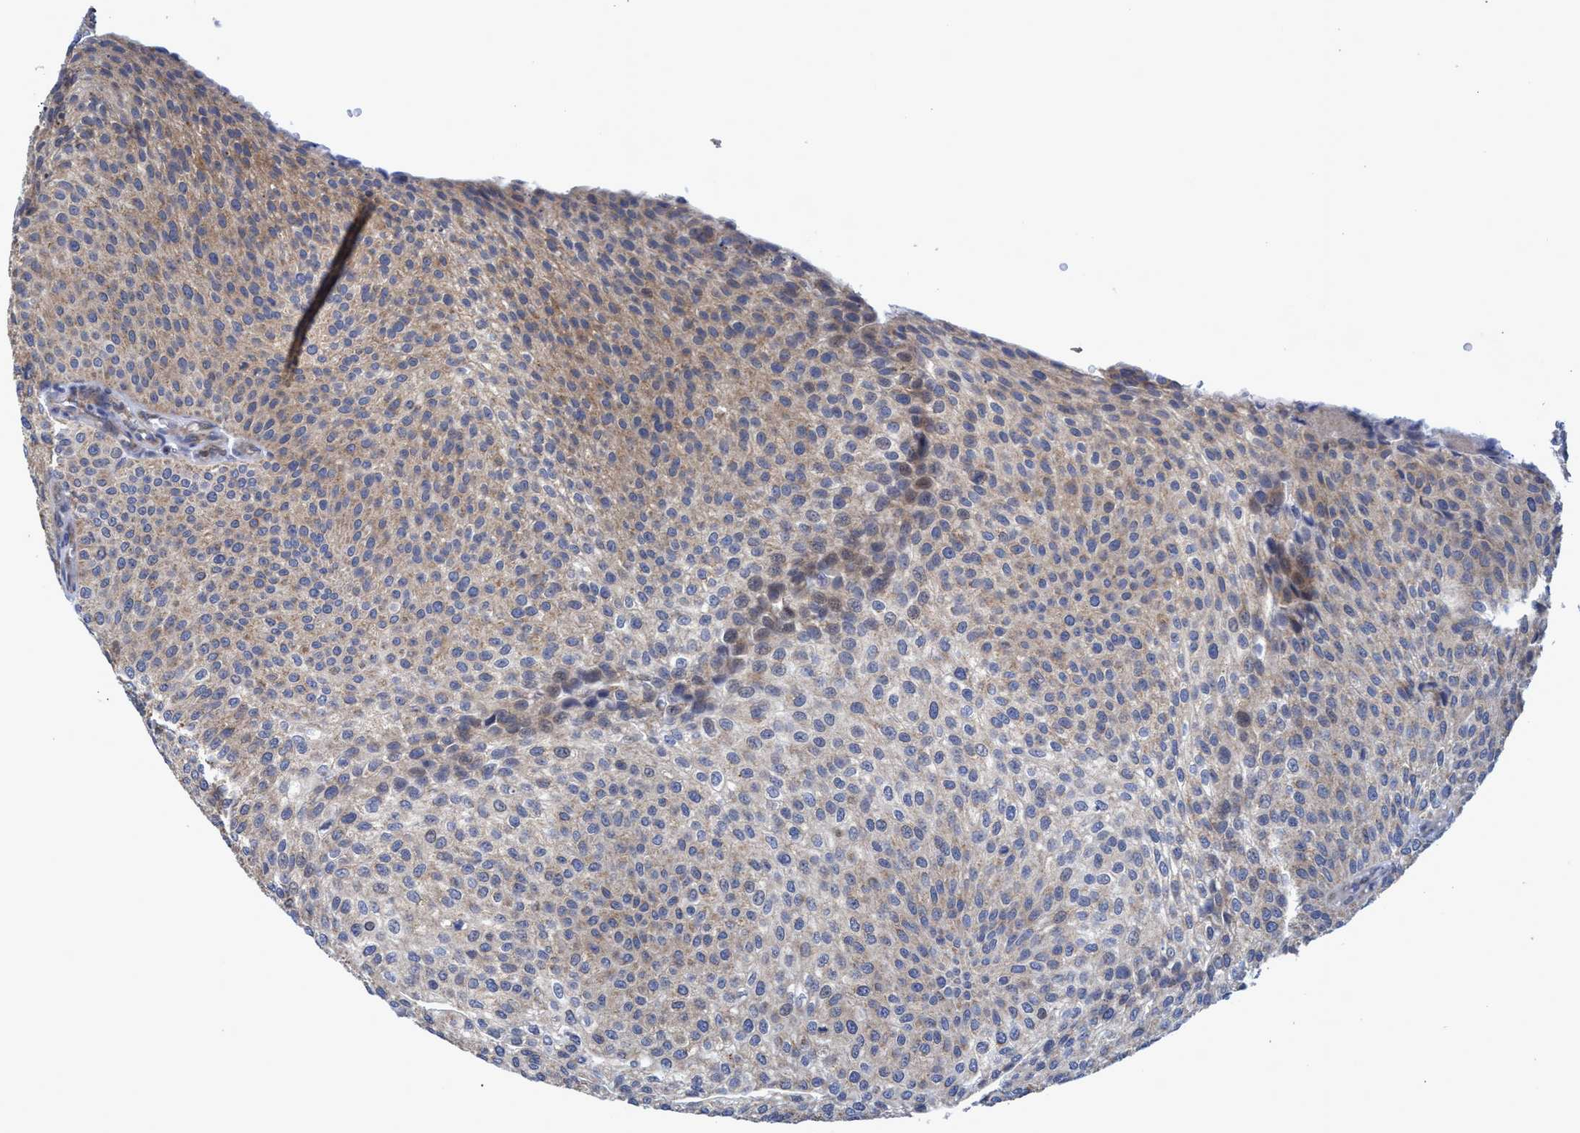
{"staining": {"intensity": "weak", "quantity": ">75%", "location": "cytoplasmic/membranous"}, "tissue": "urothelial cancer", "cell_type": "Tumor cells", "image_type": "cancer", "snomed": [{"axis": "morphology", "description": "Urothelial carcinoma, Low grade"}, {"axis": "topography", "description": "Smooth muscle"}, {"axis": "topography", "description": "Urinary bladder"}], "caption": "Immunohistochemical staining of human urothelial carcinoma (low-grade) reveals low levels of weak cytoplasmic/membranous protein expression in about >75% of tumor cells. (DAB (3,3'-diaminobenzidine) IHC, brown staining for protein, blue staining for nuclei).", "gene": "NAT16", "patient": {"sex": "male", "age": 60}}